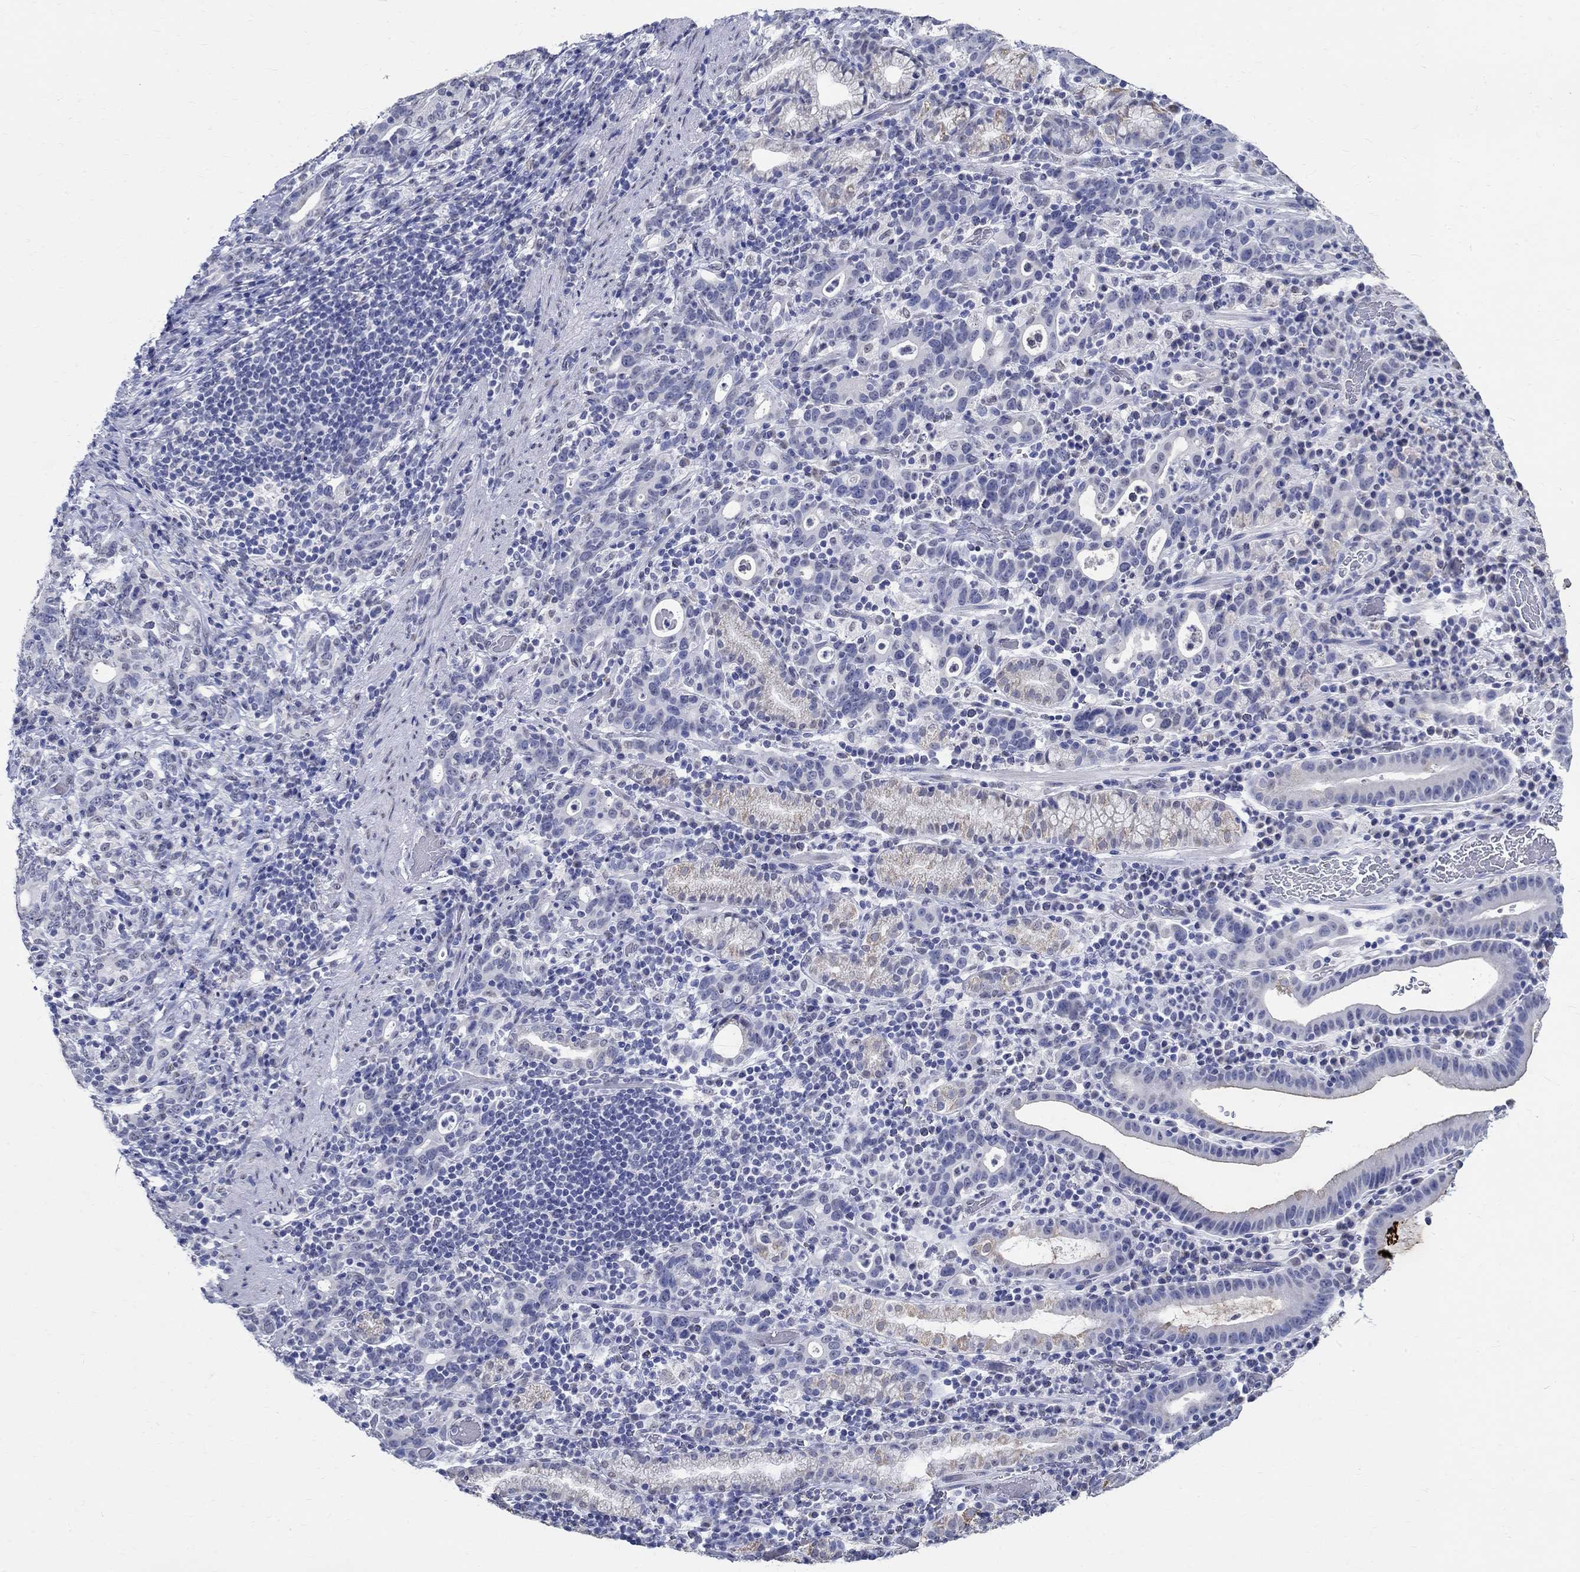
{"staining": {"intensity": "weak", "quantity": "<25%", "location": "cytoplasmic/membranous"}, "tissue": "stomach cancer", "cell_type": "Tumor cells", "image_type": "cancer", "snomed": [{"axis": "morphology", "description": "Adenocarcinoma, NOS"}, {"axis": "topography", "description": "Stomach"}], "caption": "Immunohistochemistry (IHC) photomicrograph of human adenocarcinoma (stomach) stained for a protein (brown), which exhibits no staining in tumor cells.", "gene": "TSPAN16", "patient": {"sex": "male", "age": 79}}